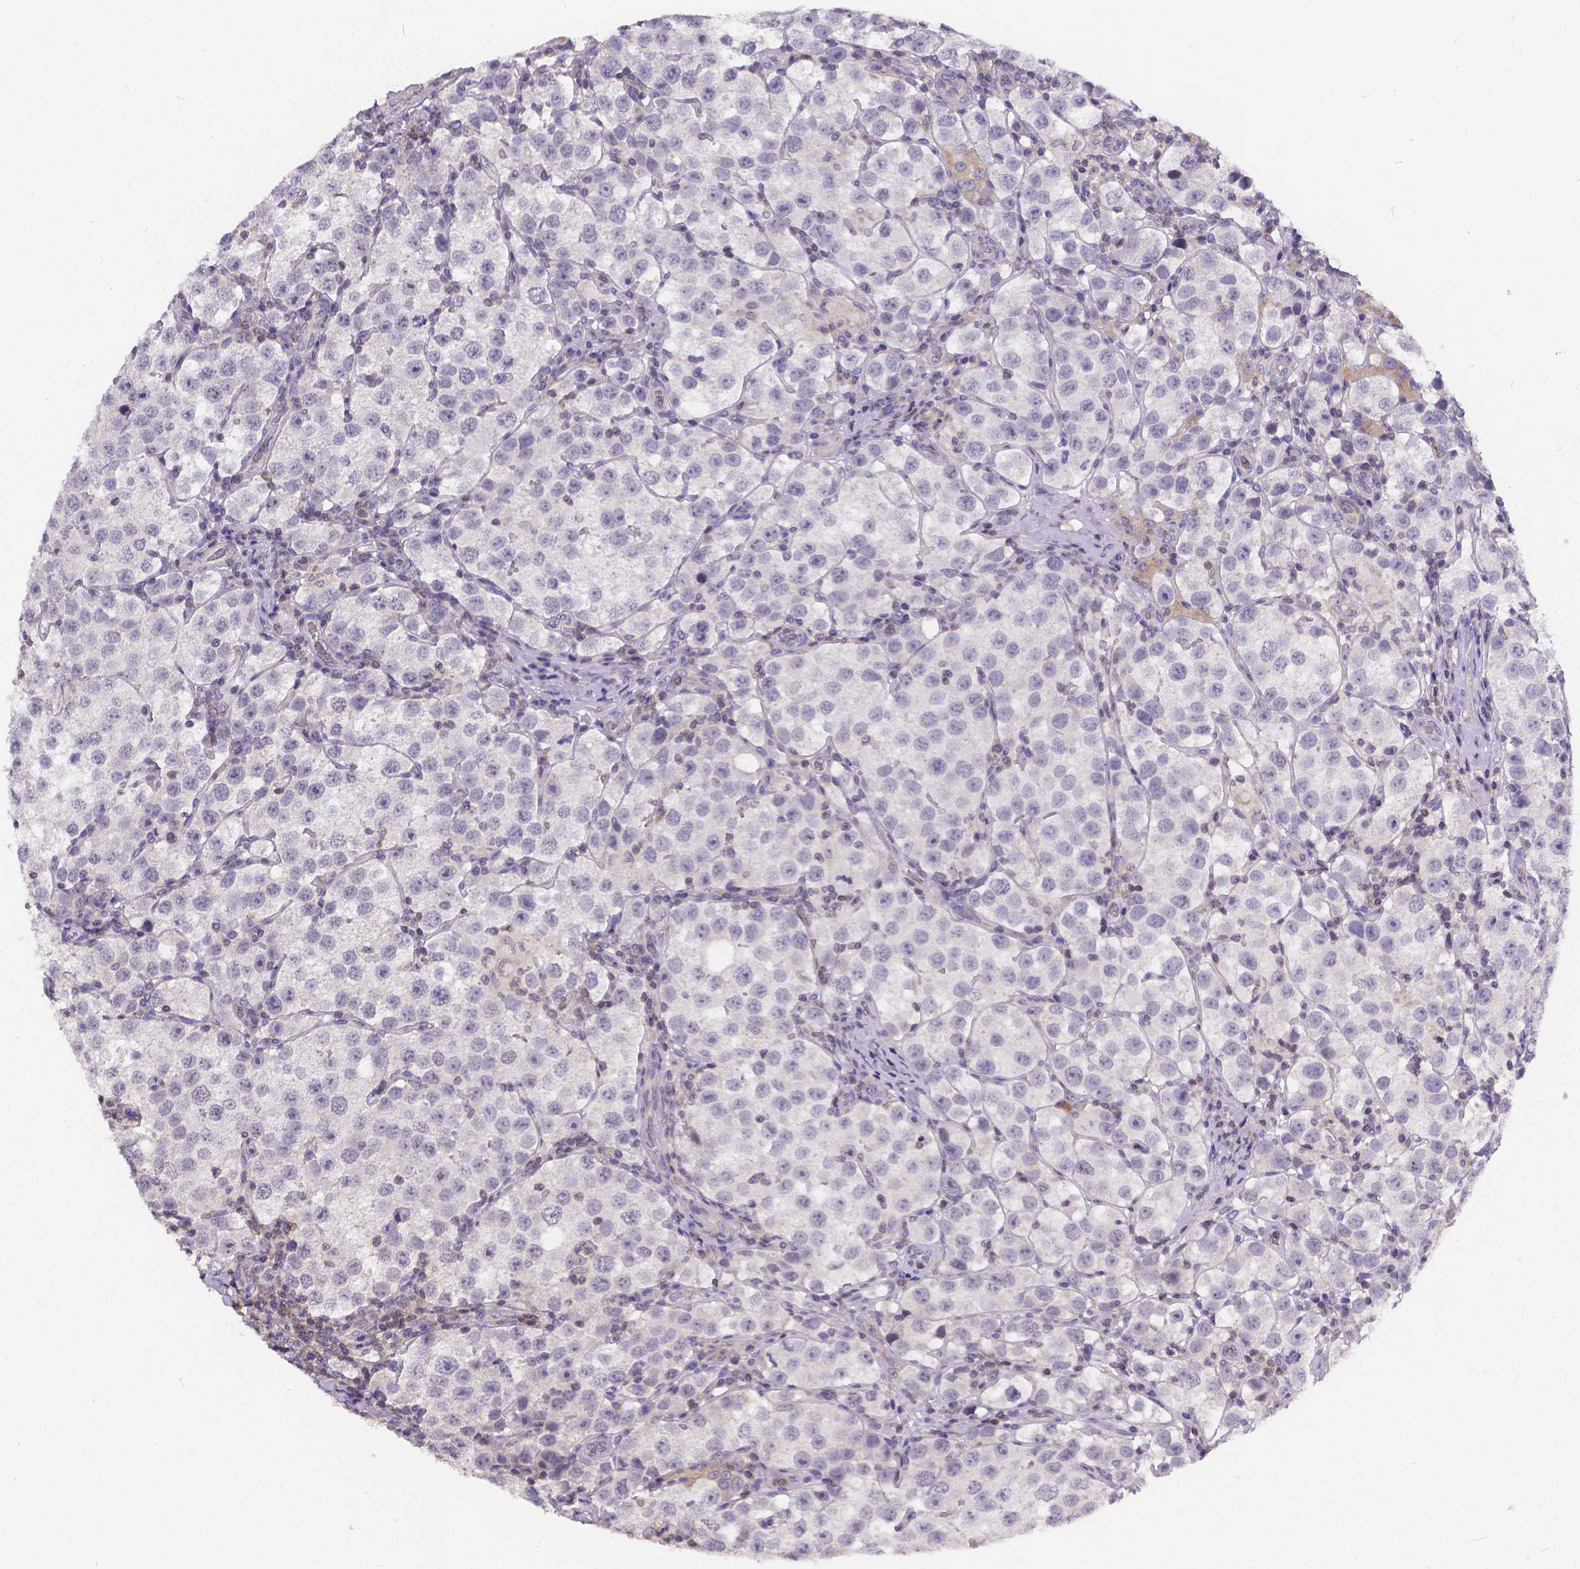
{"staining": {"intensity": "negative", "quantity": "none", "location": "none"}, "tissue": "testis cancer", "cell_type": "Tumor cells", "image_type": "cancer", "snomed": [{"axis": "morphology", "description": "Seminoma, NOS"}, {"axis": "topography", "description": "Testis"}], "caption": "Immunohistochemistry (IHC) micrograph of neoplastic tissue: testis cancer stained with DAB (3,3'-diaminobenzidine) exhibits no significant protein expression in tumor cells. The staining is performed using DAB (3,3'-diaminobenzidine) brown chromogen with nuclei counter-stained in using hematoxylin.", "gene": "GLRB", "patient": {"sex": "male", "age": 37}}